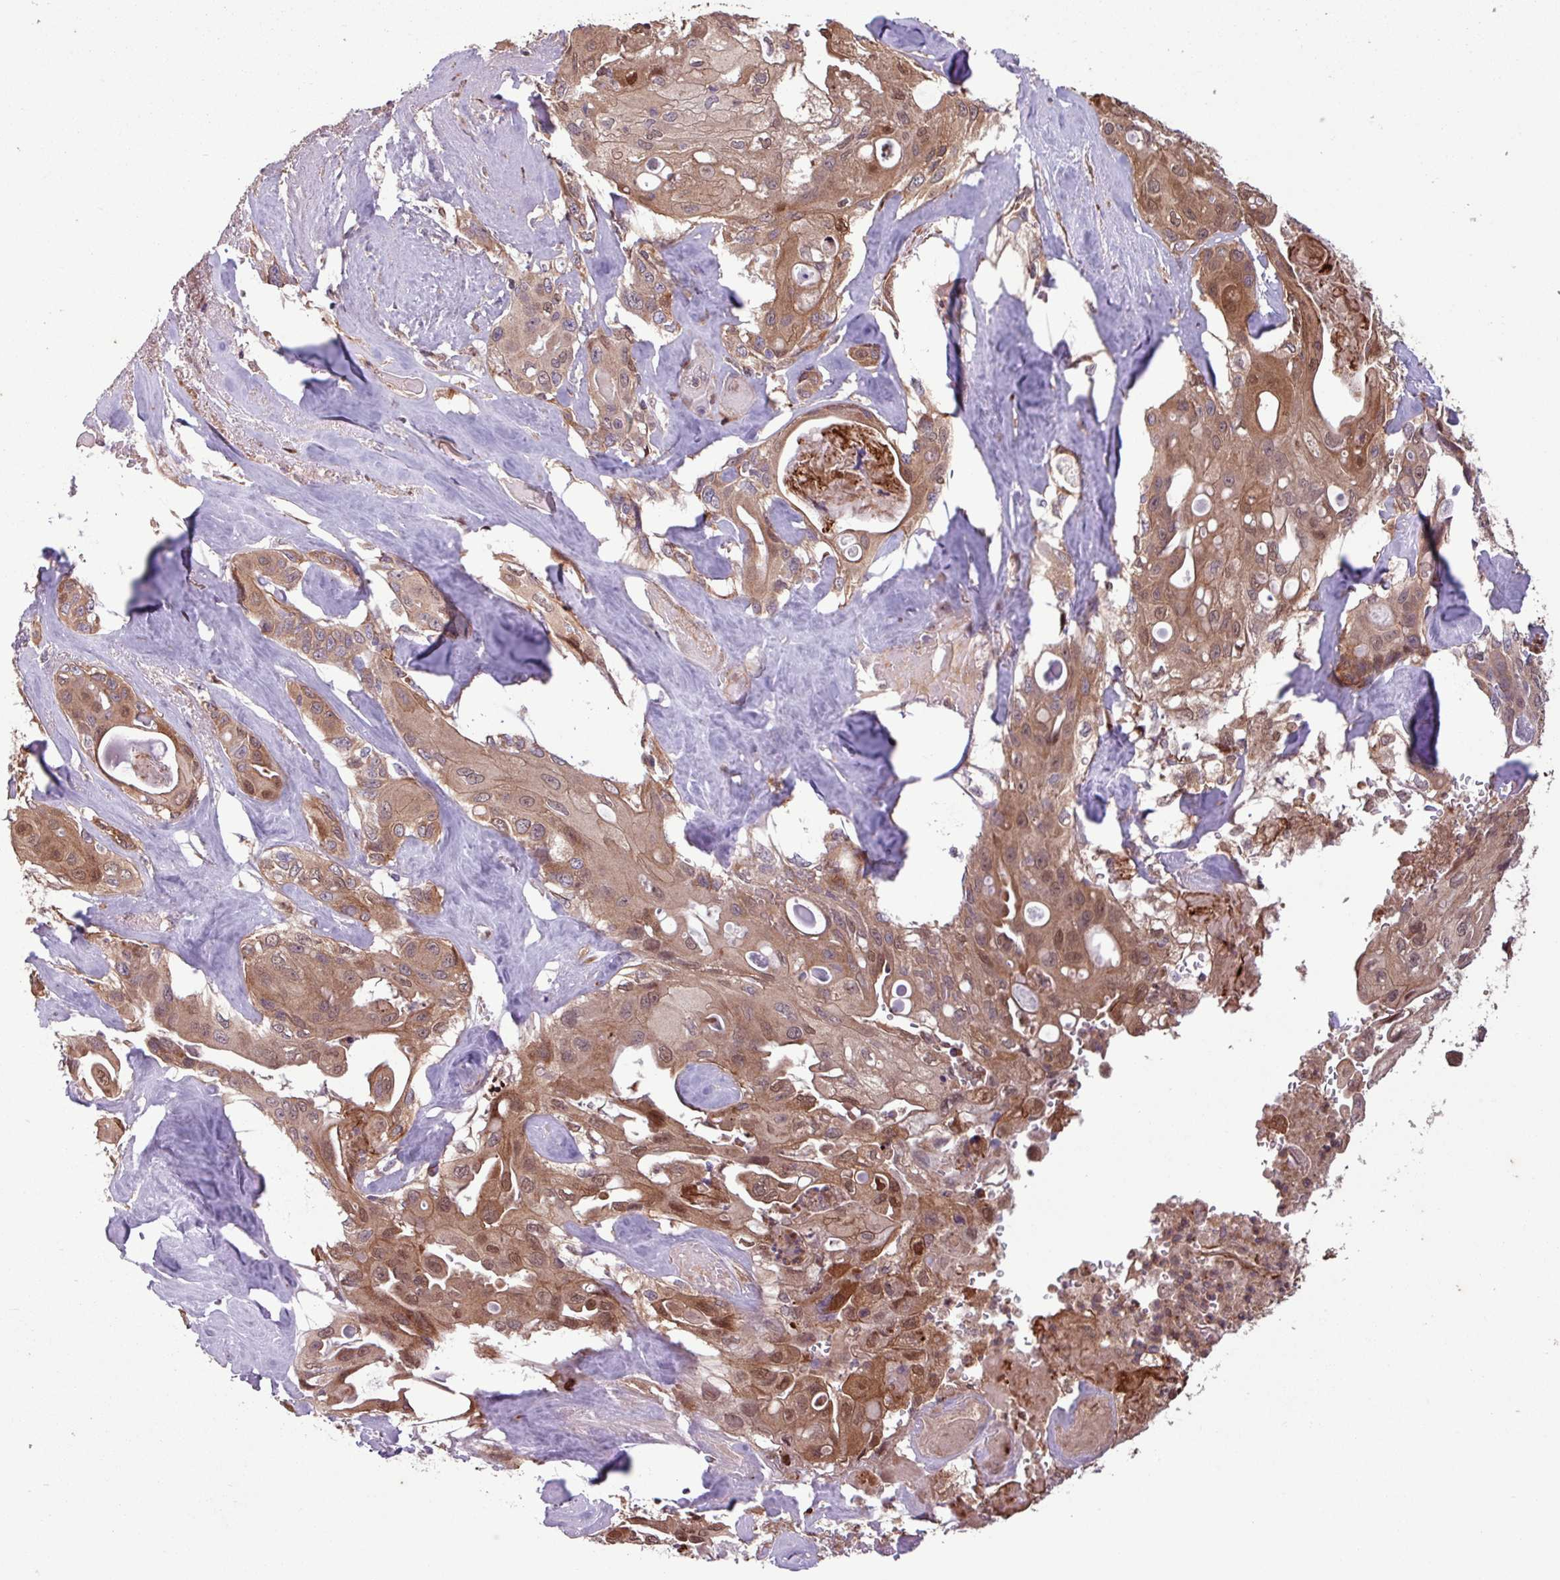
{"staining": {"intensity": "moderate", "quantity": ">75%", "location": "cytoplasmic/membranous,nuclear"}, "tissue": "cervical cancer", "cell_type": "Tumor cells", "image_type": "cancer", "snomed": [{"axis": "morphology", "description": "Squamous cell carcinoma, NOS"}, {"axis": "topography", "description": "Cervix"}], "caption": "Cervical squamous cell carcinoma stained with a brown dye exhibits moderate cytoplasmic/membranous and nuclear positive staining in about >75% of tumor cells.", "gene": "PDPR", "patient": {"sex": "female", "age": 67}}